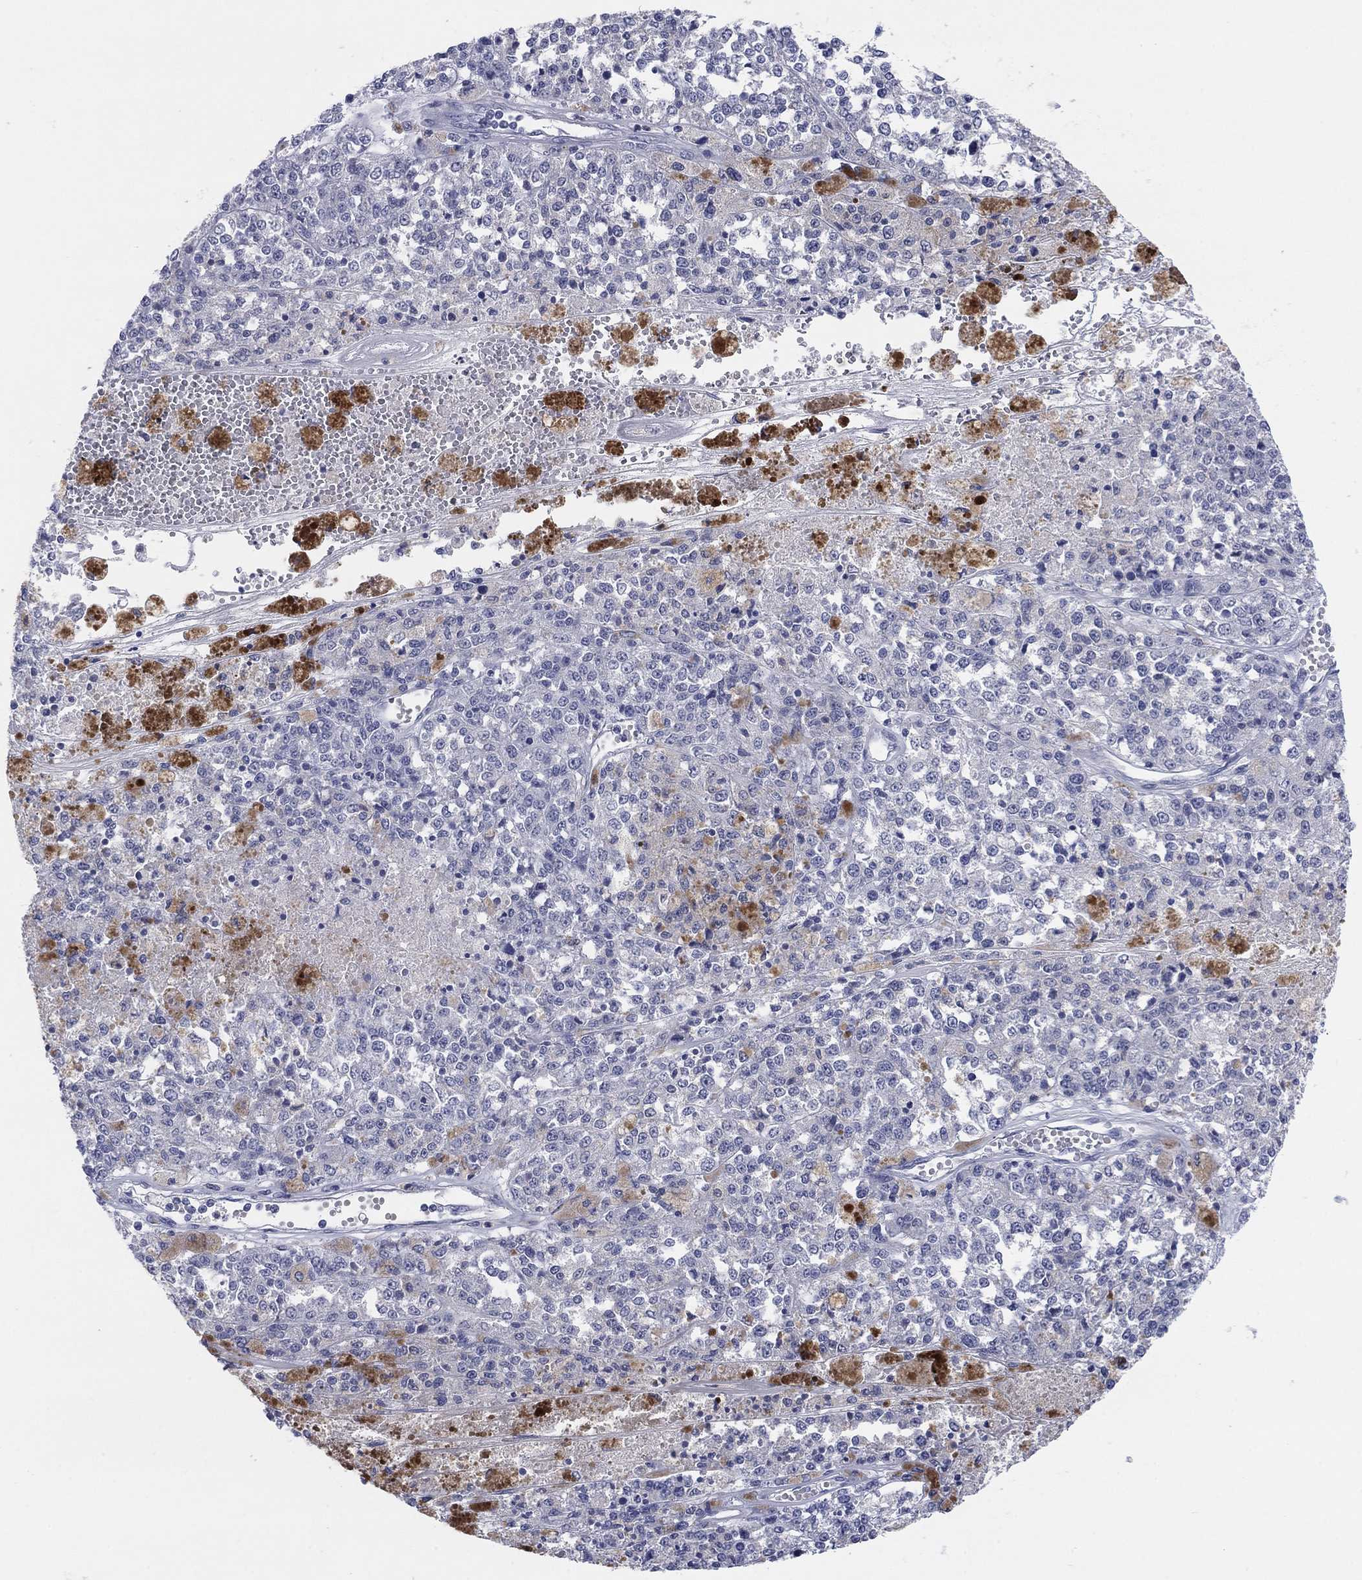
{"staining": {"intensity": "negative", "quantity": "none", "location": "none"}, "tissue": "melanoma", "cell_type": "Tumor cells", "image_type": "cancer", "snomed": [{"axis": "morphology", "description": "Malignant melanoma, Metastatic site"}, {"axis": "topography", "description": "Lymph node"}], "caption": "Immunohistochemistry photomicrograph of human melanoma stained for a protein (brown), which demonstrates no expression in tumor cells.", "gene": "FER1L6", "patient": {"sex": "female", "age": 64}}